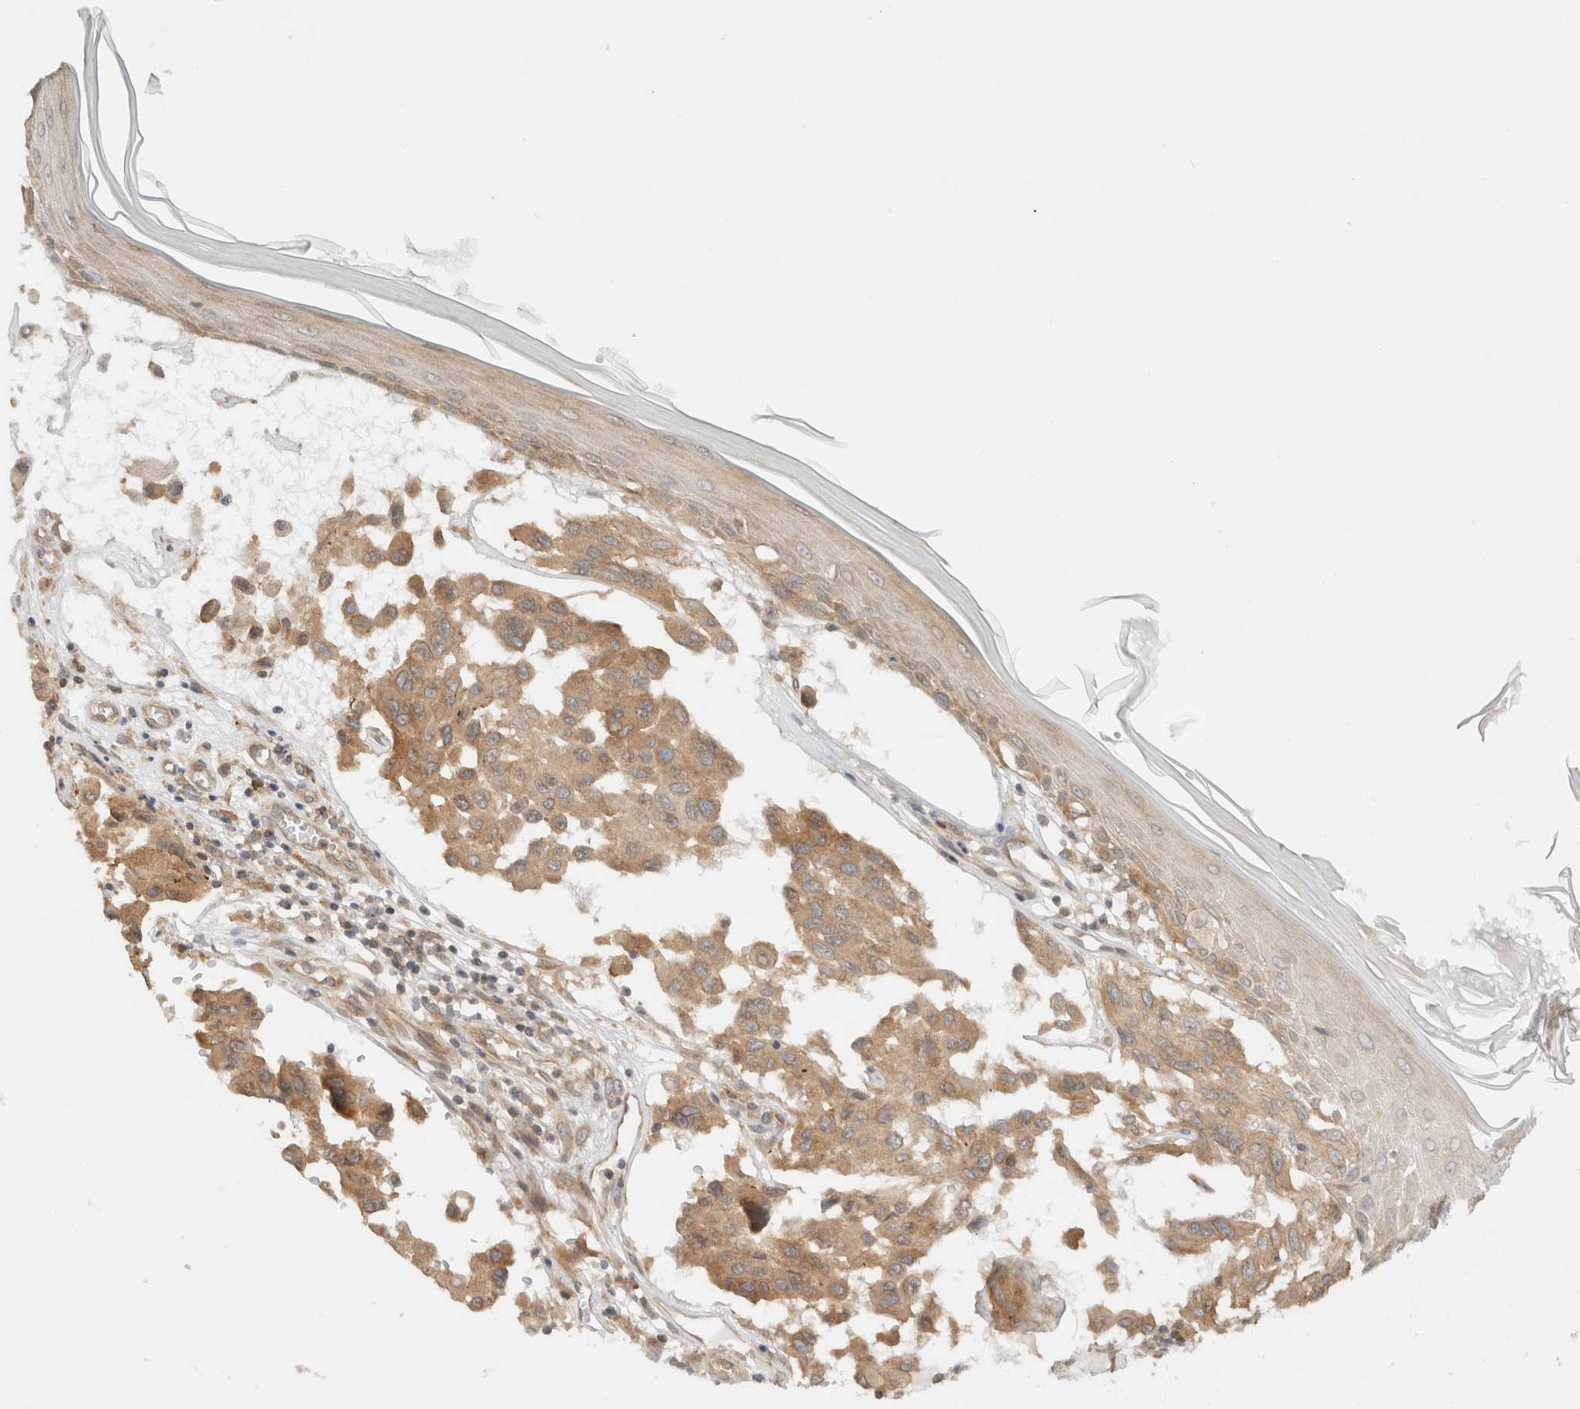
{"staining": {"intensity": "moderate", "quantity": ">75%", "location": "cytoplasmic/membranous"}, "tissue": "melanoma", "cell_type": "Tumor cells", "image_type": "cancer", "snomed": [{"axis": "morphology", "description": "Malignant melanoma, NOS"}, {"axis": "topography", "description": "Skin"}], "caption": "DAB (3,3'-diaminobenzidine) immunohistochemical staining of human malignant melanoma demonstrates moderate cytoplasmic/membranous protein expression in approximately >75% of tumor cells. Using DAB (3,3'-diaminobenzidine) (brown) and hematoxylin (blue) stains, captured at high magnification using brightfield microscopy.", "gene": "ARFGEF2", "patient": {"sex": "male", "age": 30}}